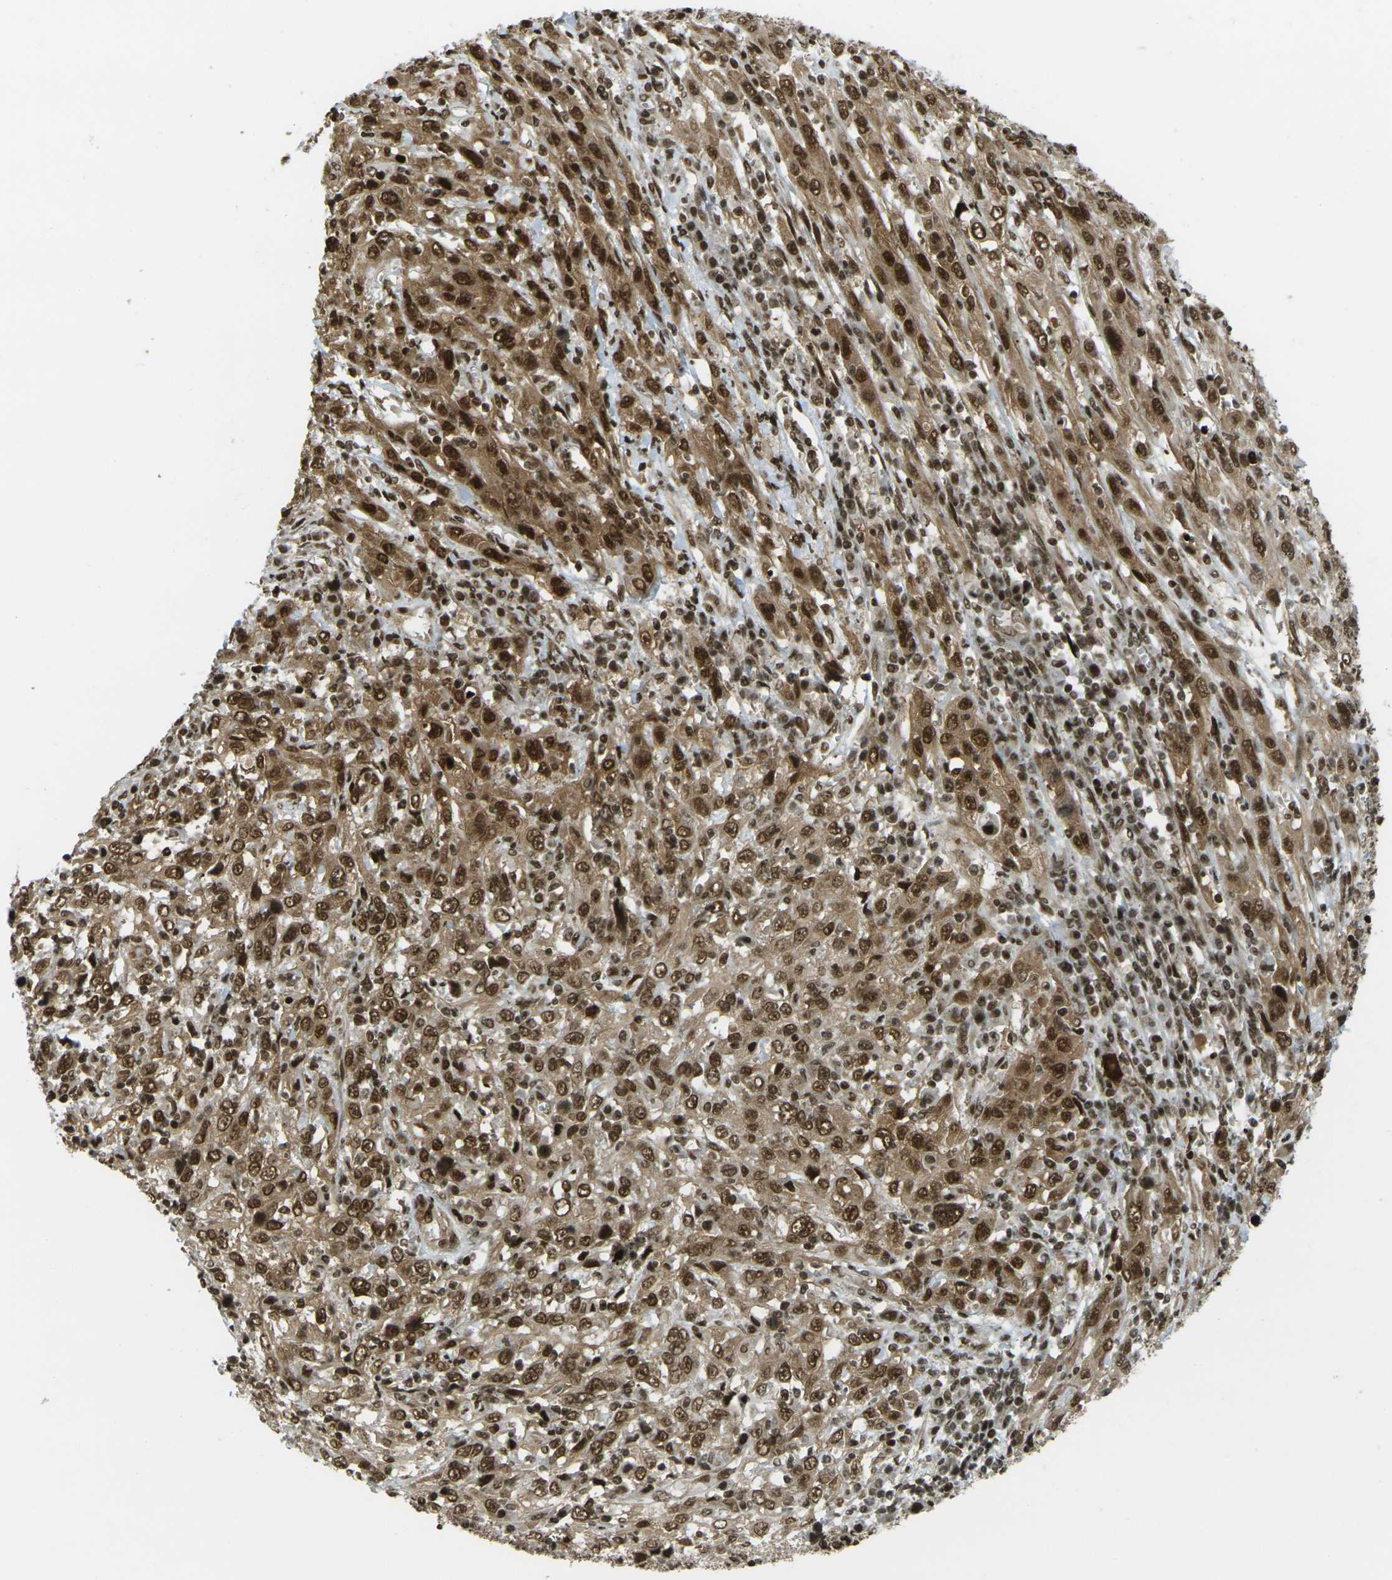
{"staining": {"intensity": "strong", "quantity": ">75%", "location": "cytoplasmic/membranous,nuclear"}, "tissue": "cervical cancer", "cell_type": "Tumor cells", "image_type": "cancer", "snomed": [{"axis": "morphology", "description": "Squamous cell carcinoma, NOS"}, {"axis": "topography", "description": "Cervix"}], "caption": "This is an image of IHC staining of cervical squamous cell carcinoma, which shows strong staining in the cytoplasmic/membranous and nuclear of tumor cells.", "gene": "RUVBL2", "patient": {"sex": "female", "age": 46}}